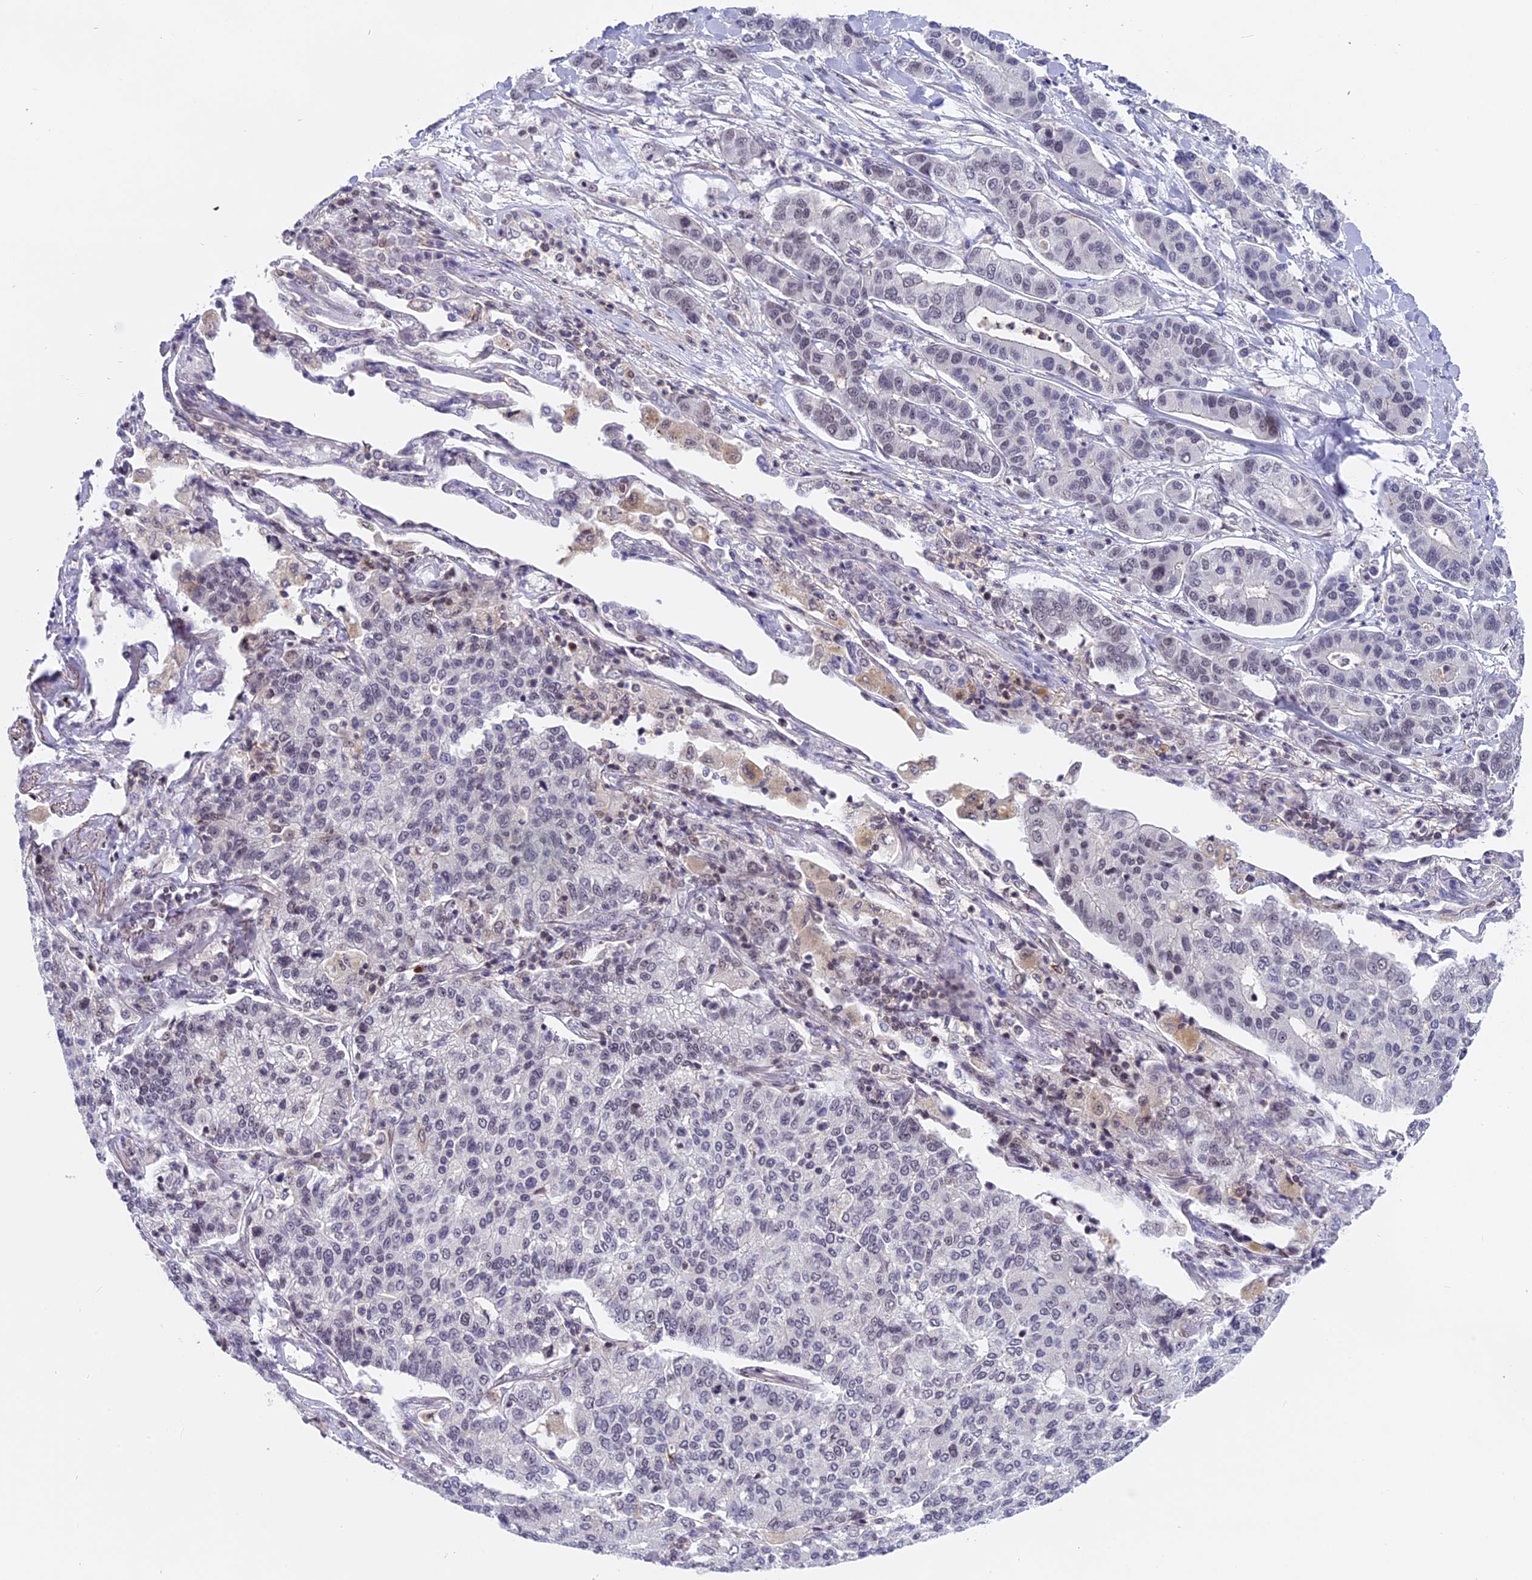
{"staining": {"intensity": "negative", "quantity": "none", "location": "none"}, "tissue": "lung cancer", "cell_type": "Tumor cells", "image_type": "cancer", "snomed": [{"axis": "morphology", "description": "Adenocarcinoma, NOS"}, {"axis": "topography", "description": "Lung"}], "caption": "This is an immunohistochemistry (IHC) histopathology image of lung cancer. There is no staining in tumor cells.", "gene": "TADA3", "patient": {"sex": "male", "age": 49}}